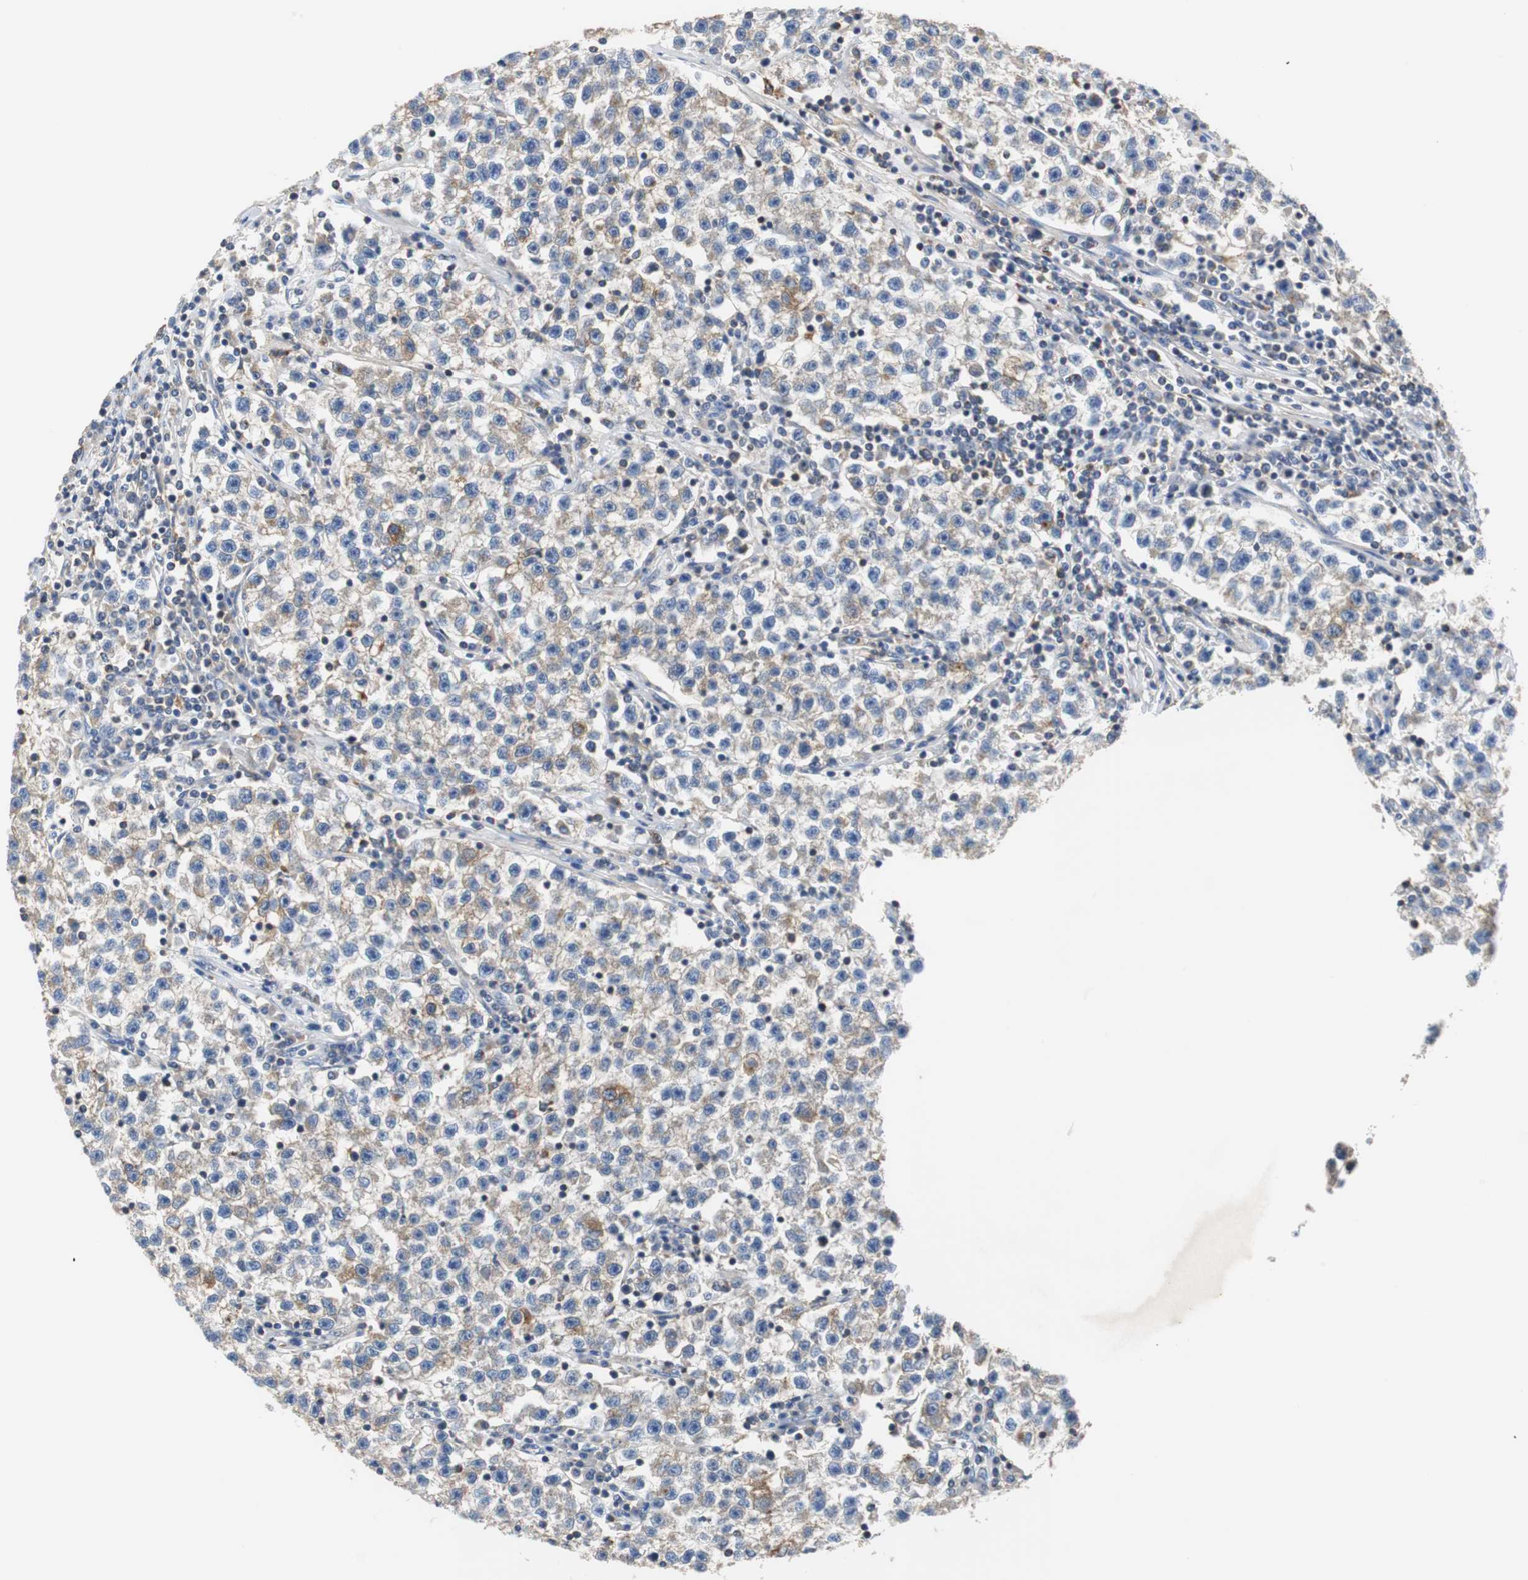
{"staining": {"intensity": "moderate", "quantity": "<25%", "location": "cytoplasmic/membranous"}, "tissue": "testis cancer", "cell_type": "Tumor cells", "image_type": "cancer", "snomed": [{"axis": "morphology", "description": "Seminoma, NOS"}, {"axis": "topography", "description": "Testis"}], "caption": "A low amount of moderate cytoplasmic/membranous staining is appreciated in about <25% of tumor cells in testis seminoma tissue.", "gene": "VAMP8", "patient": {"sex": "male", "age": 22}}